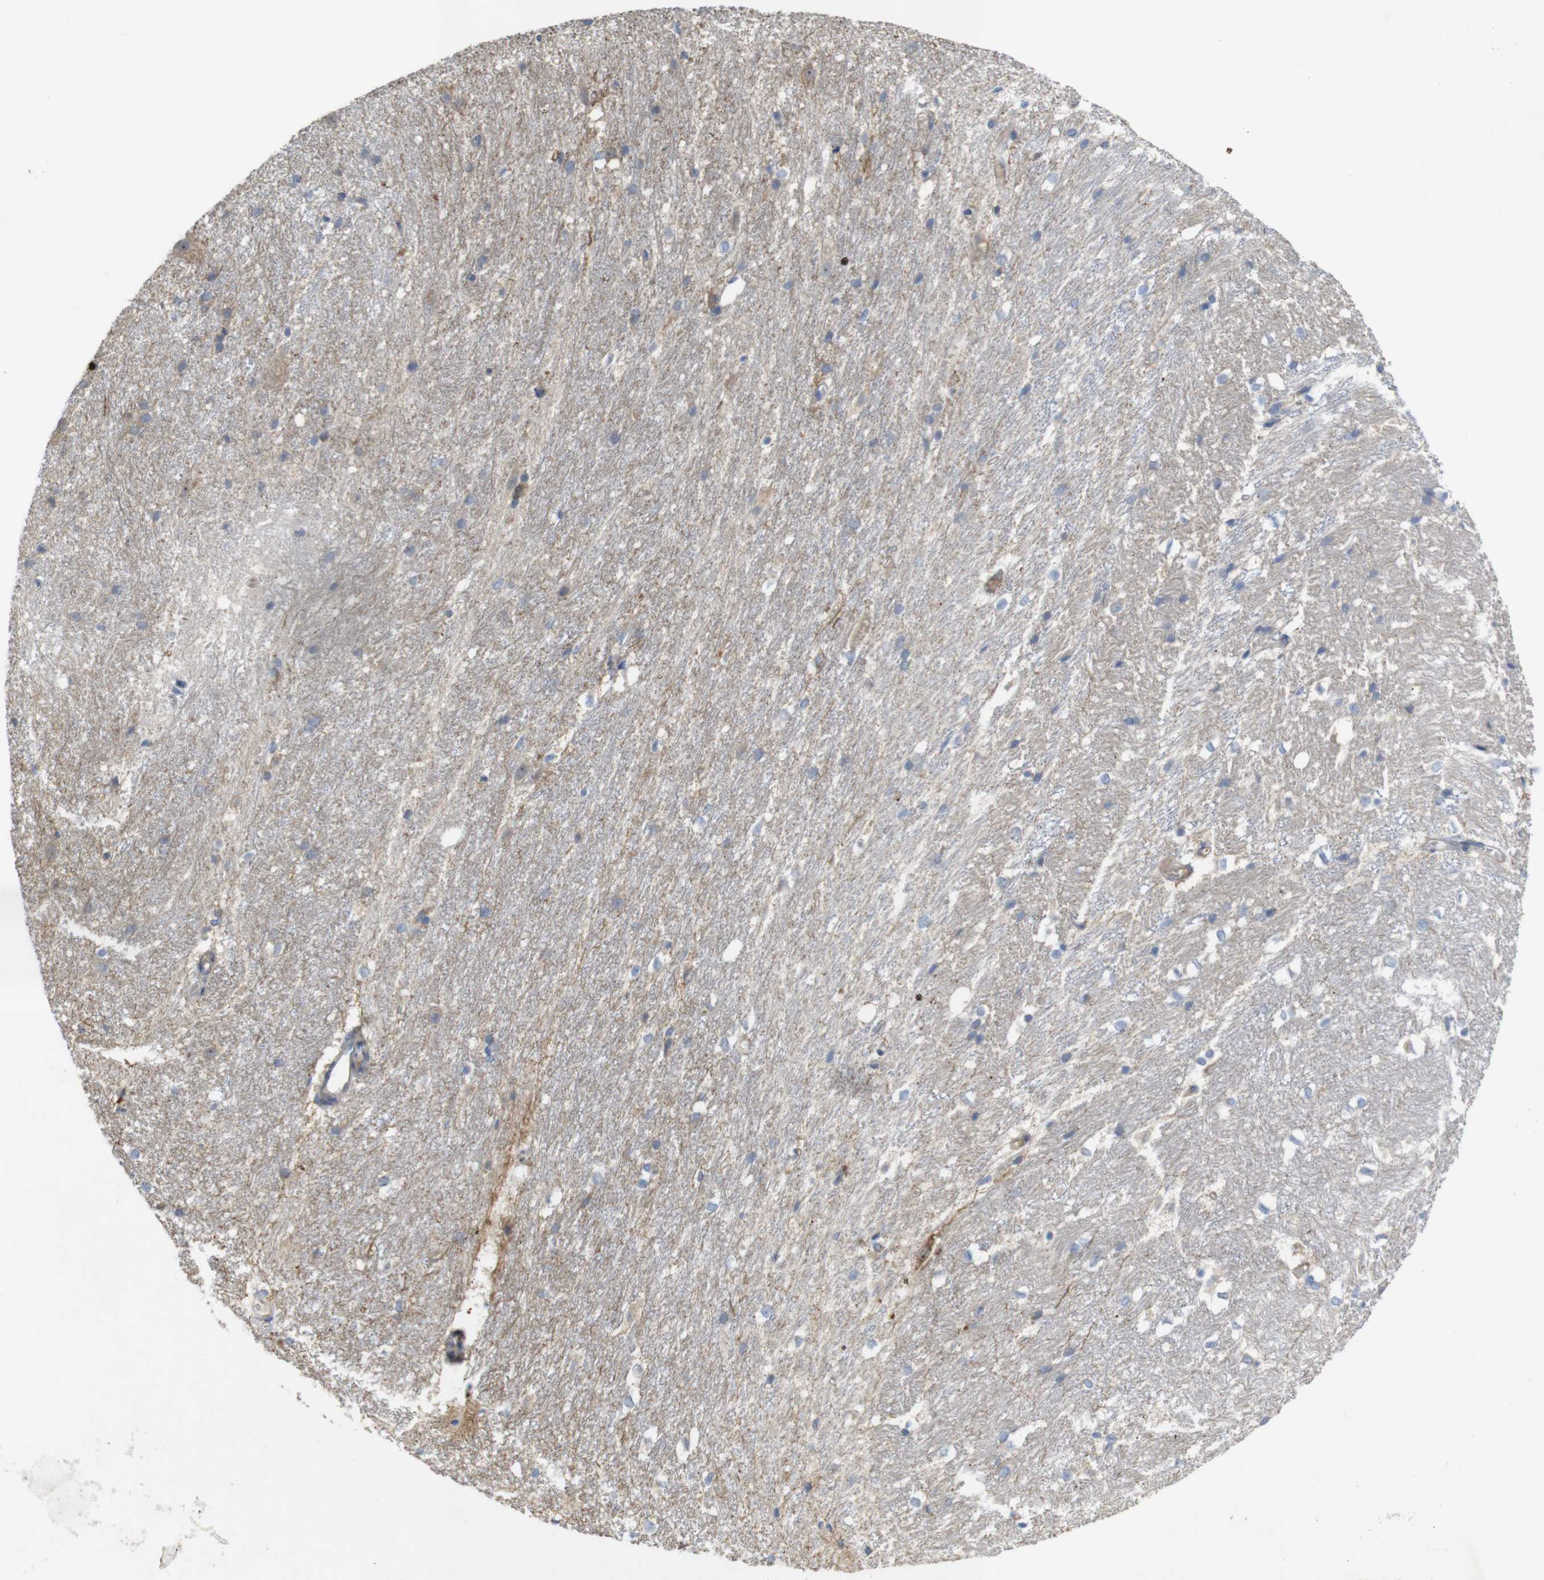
{"staining": {"intensity": "weak", "quantity": "<25%", "location": "cytoplasmic/membranous"}, "tissue": "hippocampus", "cell_type": "Glial cells", "image_type": "normal", "snomed": [{"axis": "morphology", "description": "Normal tissue, NOS"}, {"axis": "topography", "description": "Hippocampus"}], "caption": "Glial cells show no significant staining in unremarkable hippocampus. The staining is performed using DAB brown chromogen with nuclei counter-stained in using hematoxylin.", "gene": "TSPAN14", "patient": {"sex": "female", "age": 19}}